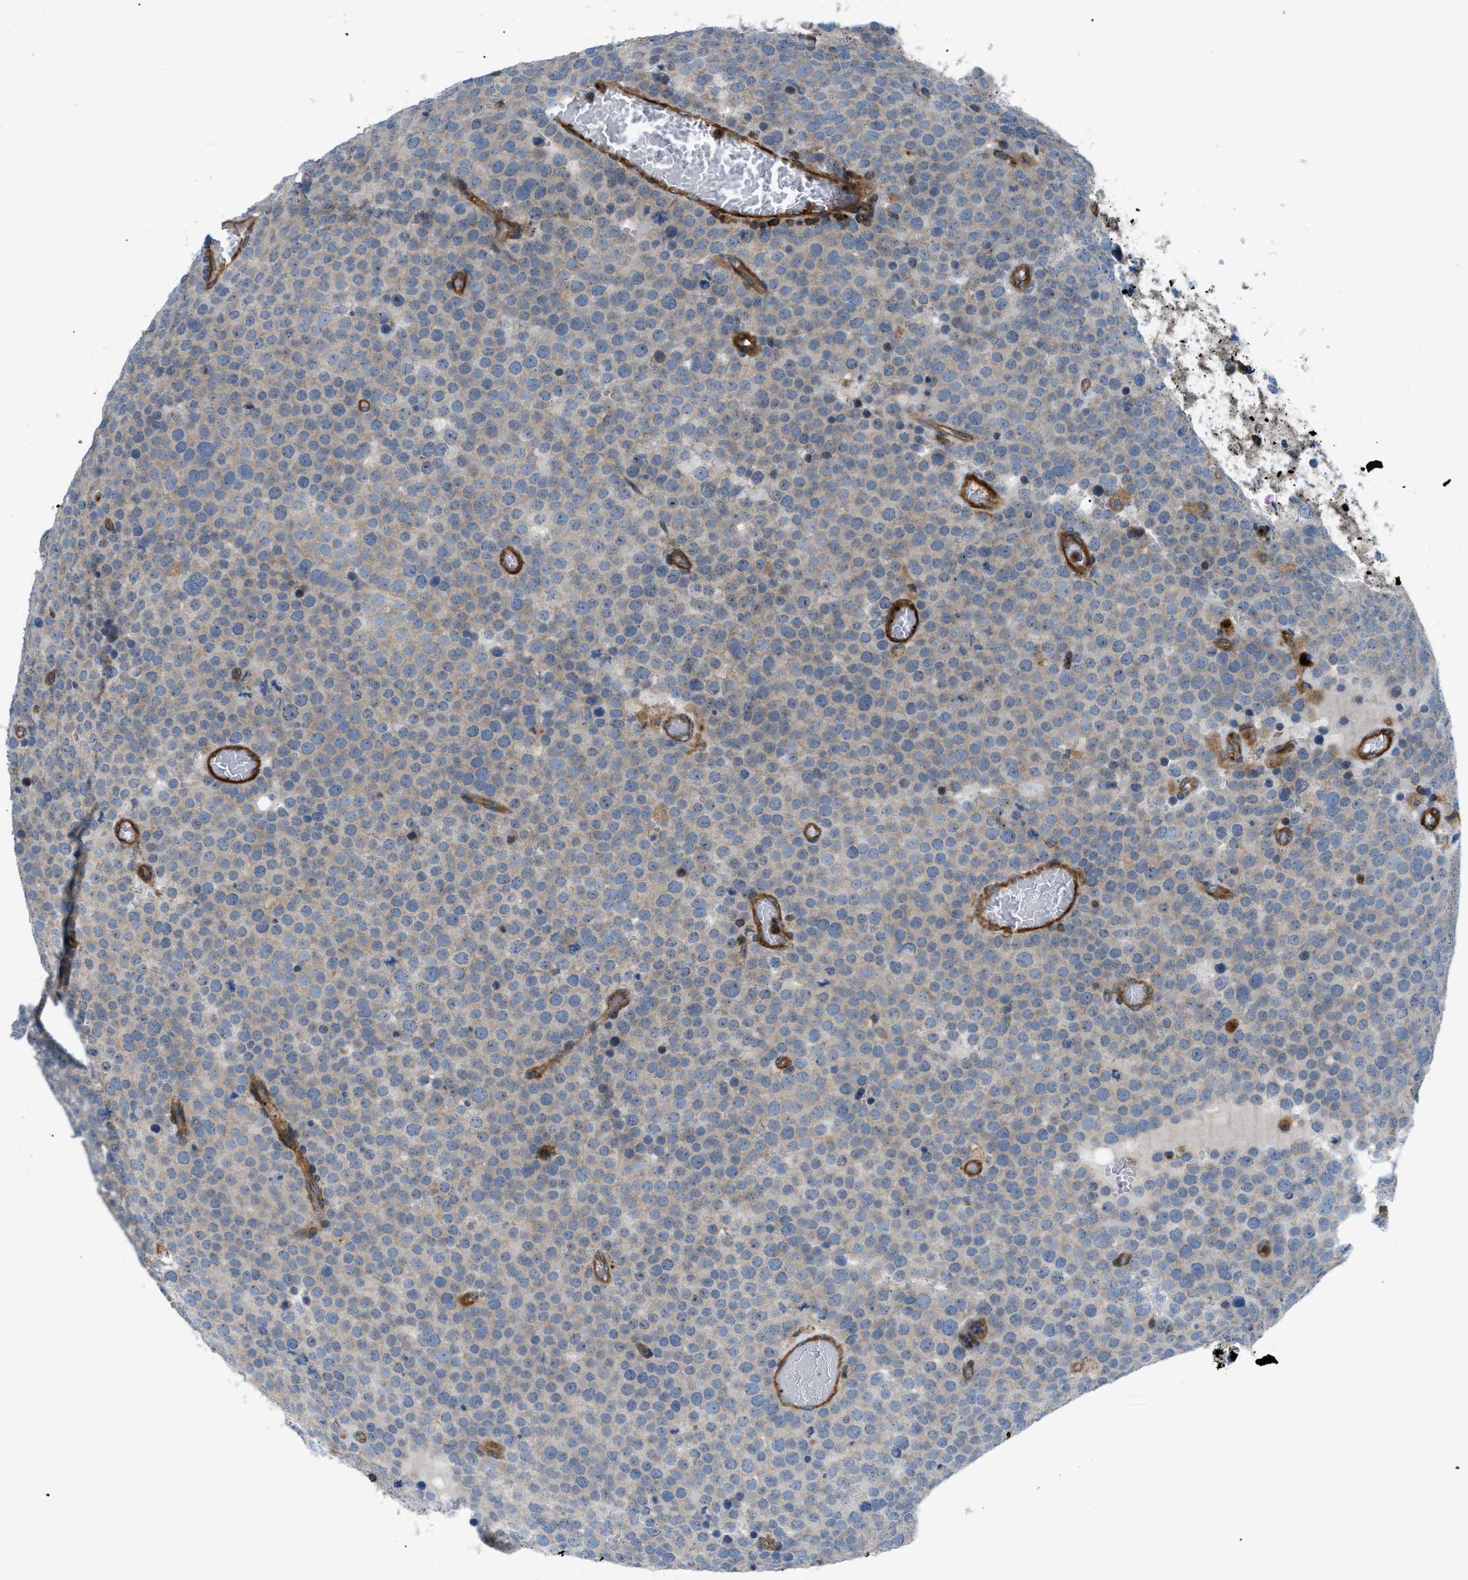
{"staining": {"intensity": "weak", "quantity": "<25%", "location": "cytoplasmic/membranous"}, "tissue": "testis cancer", "cell_type": "Tumor cells", "image_type": "cancer", "snomed": [{"axis": "morphology", "description": "Normal tissue, NOS"}, {"axis": "morphology", "description": "Seminoma, NOS"}, {"axis": "topography", "description": "Testis"}], "caption": "Immunohistochemistry (IHC) image of human testis cancer stained for a protein (brown), which displays no positivity in tumor cells. (DAB immunohistochemistry visualized using brightfield microscopy, high magnification).", "gene": "ATP2A3", "patient": {"sex": "male", "age": 71}}